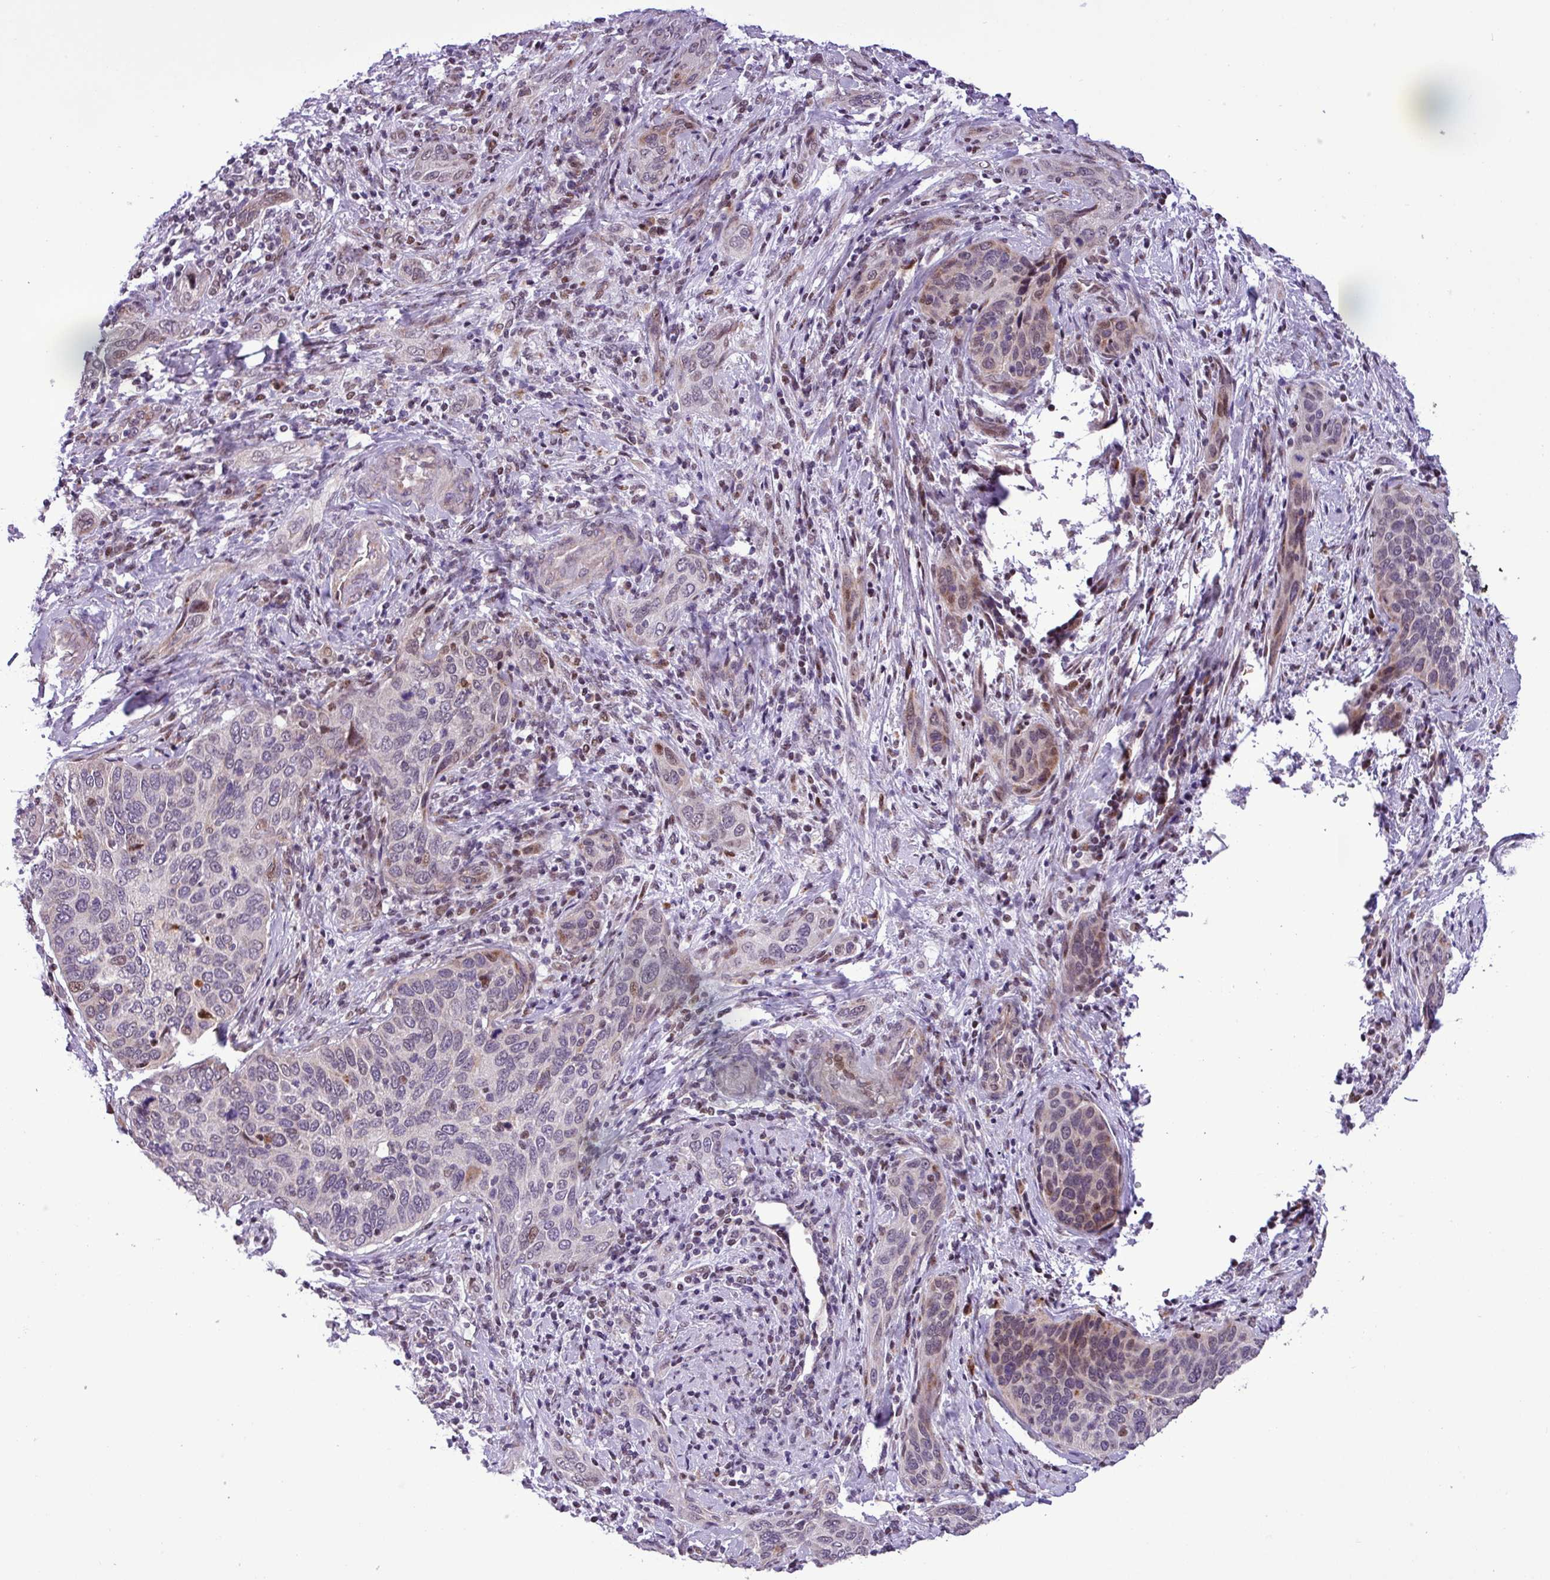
{"staining": {"intensity": "weak", "quantity": "<25%", "location": "nuclear"}, "tissue": "cervical cancer", "cell_type": "Tumor cells", "image_type": "cancer", "snomed": [{"axis": "morphology", "description": "Squamous cell carcinoma, NOS"}, {"axis": "topography", "description": "Cervix"}], "caption": "IHC photomicrograph of cervical cancer stained for a protein (brown), which demonstrates no positivity in tumor cells.", "gene": "ZNF354A", "patient": {"sex": "female", "age": 60}}